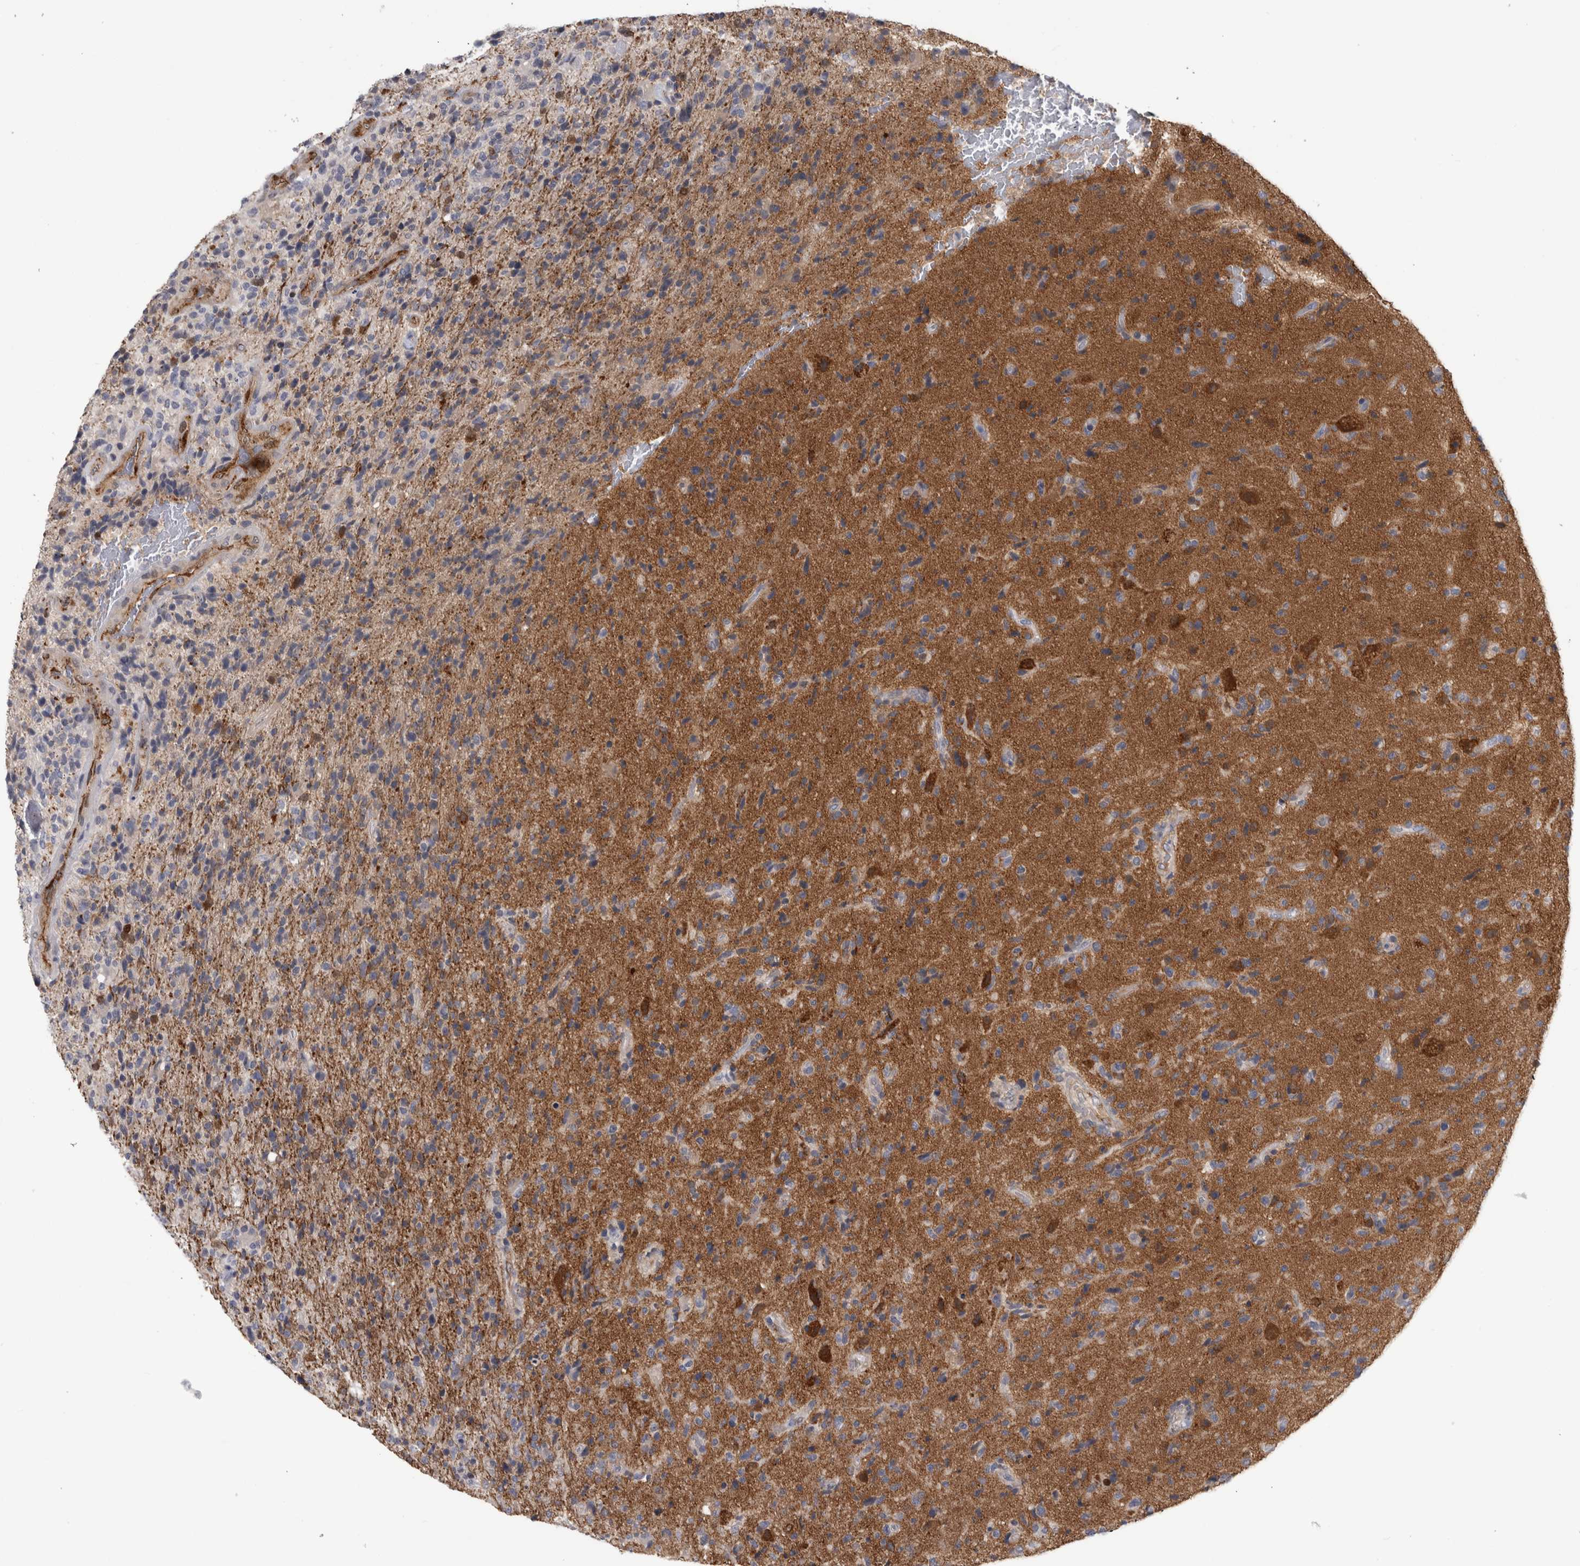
{"staining": {"intensity": "weak", "quantity": "25%-75%", "location": "cytoplasmic/membranous"}, "tissue": "glioma", "cell_type": "Tumor cells", "image_type": "cancer", "snomed": [{"axis": "morphology", "description": "Glioma, malignant, High grade"}, {"axis": "topography", "description": "Brain"}], "caption": "Immunohistochemistry (DAB (3,3'-diaminobenzidine)) staining of malignant glioma (high-grade) shows weak cytoplasmic/membranous protein staining in approximately 25%-75% of tumor cells.", "gene": "ACOT7", "patient": {"sex": "male", "age": 72}}